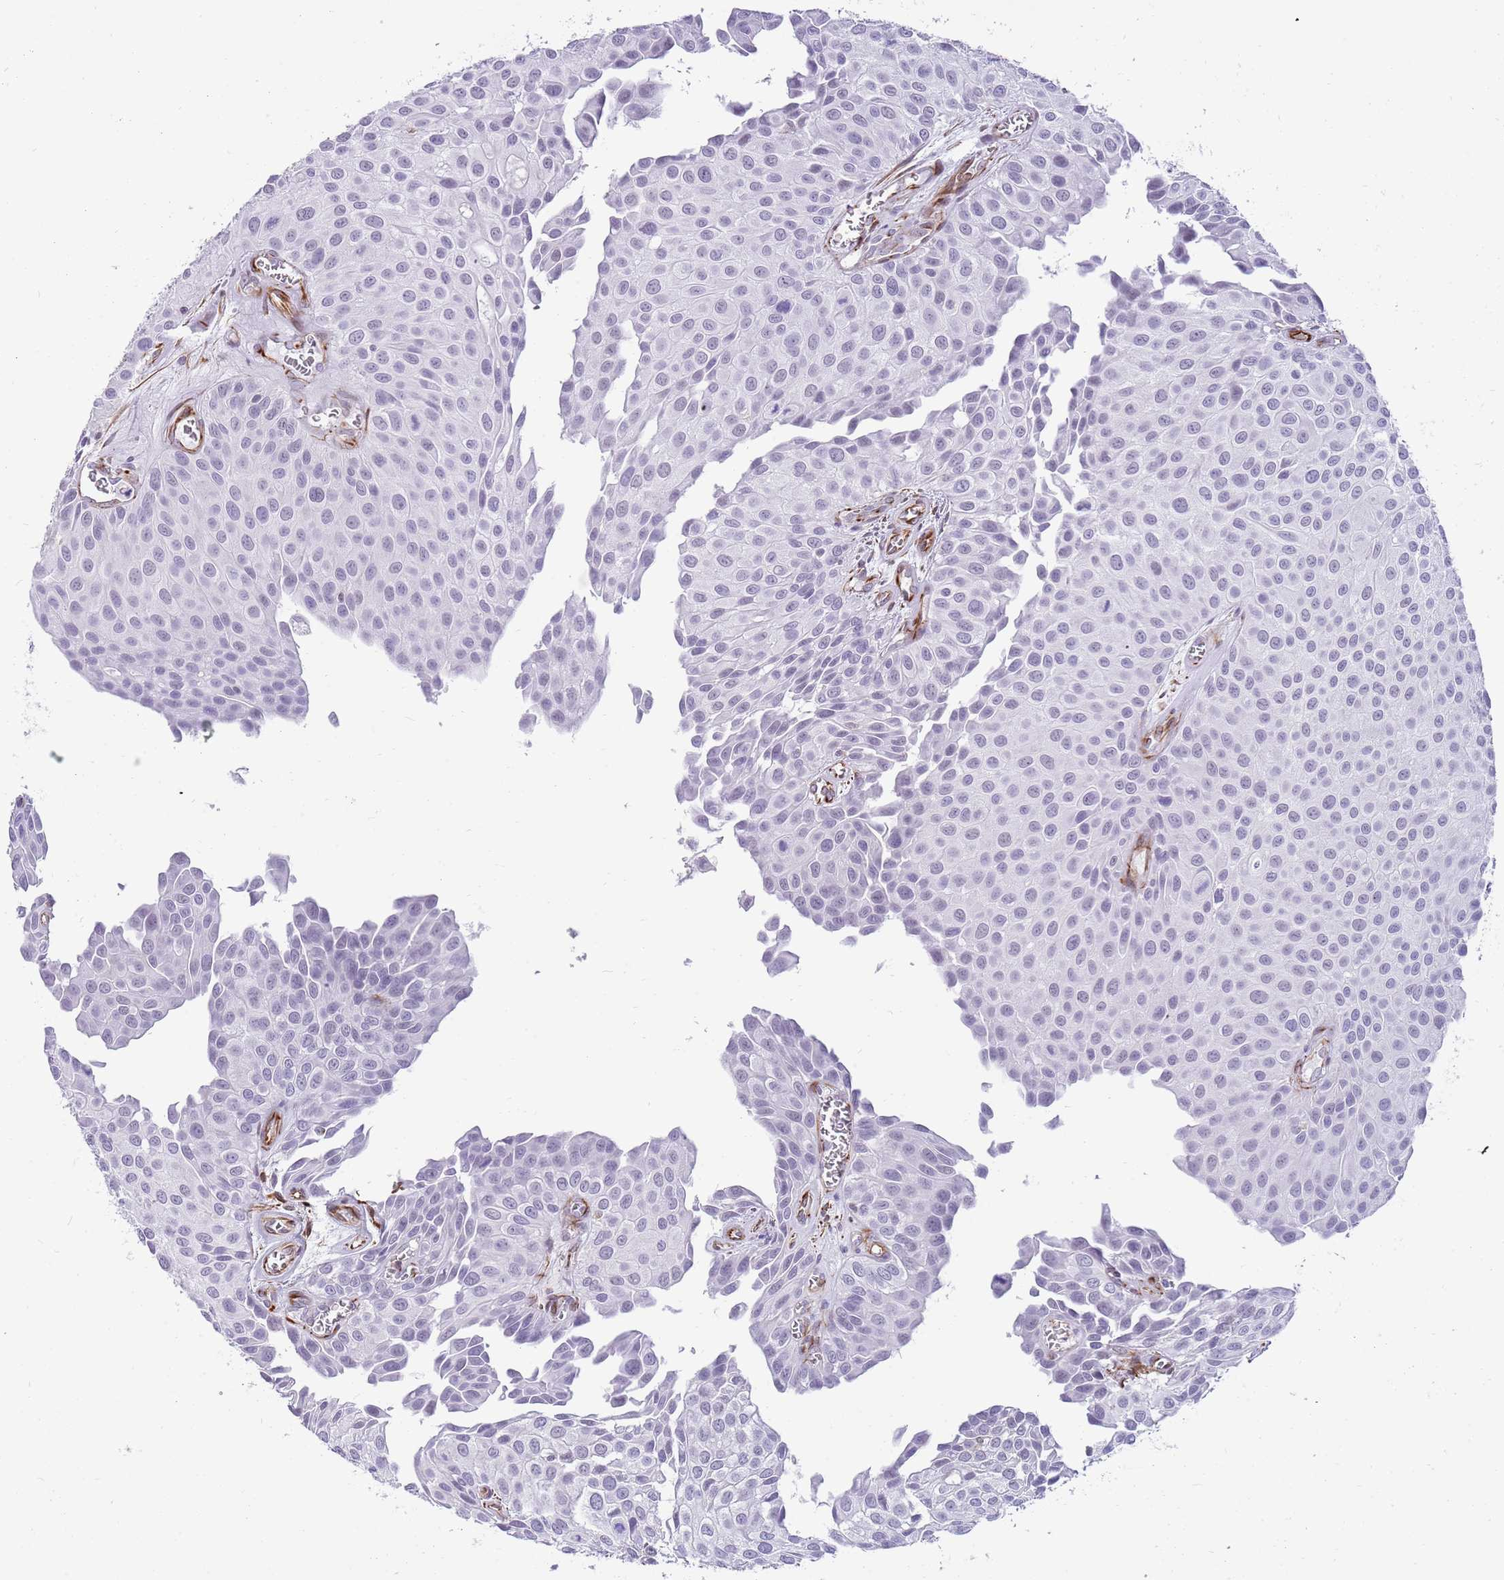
{"staining": {"intensity": "negative", "quantity": "none", "location": "none"}, "tissue": "urothelial cancer", "cell_type": "Tumor cells", "image_type": "cancer", "snomed": [{"axis": "morphology", "description": "Urothelial carcinoma, Low grade"}, {"axis": "topography", "description": "Urinary bladder"}], "caption": "DAB (3,3'-diaminobenzidine) immunohistochemical staining of human low-grade urothelial carcinoma shows no significant positivity in tumor cells.", "gene": "NBPF3", "patient": {"sex": "male", "age": 88}}